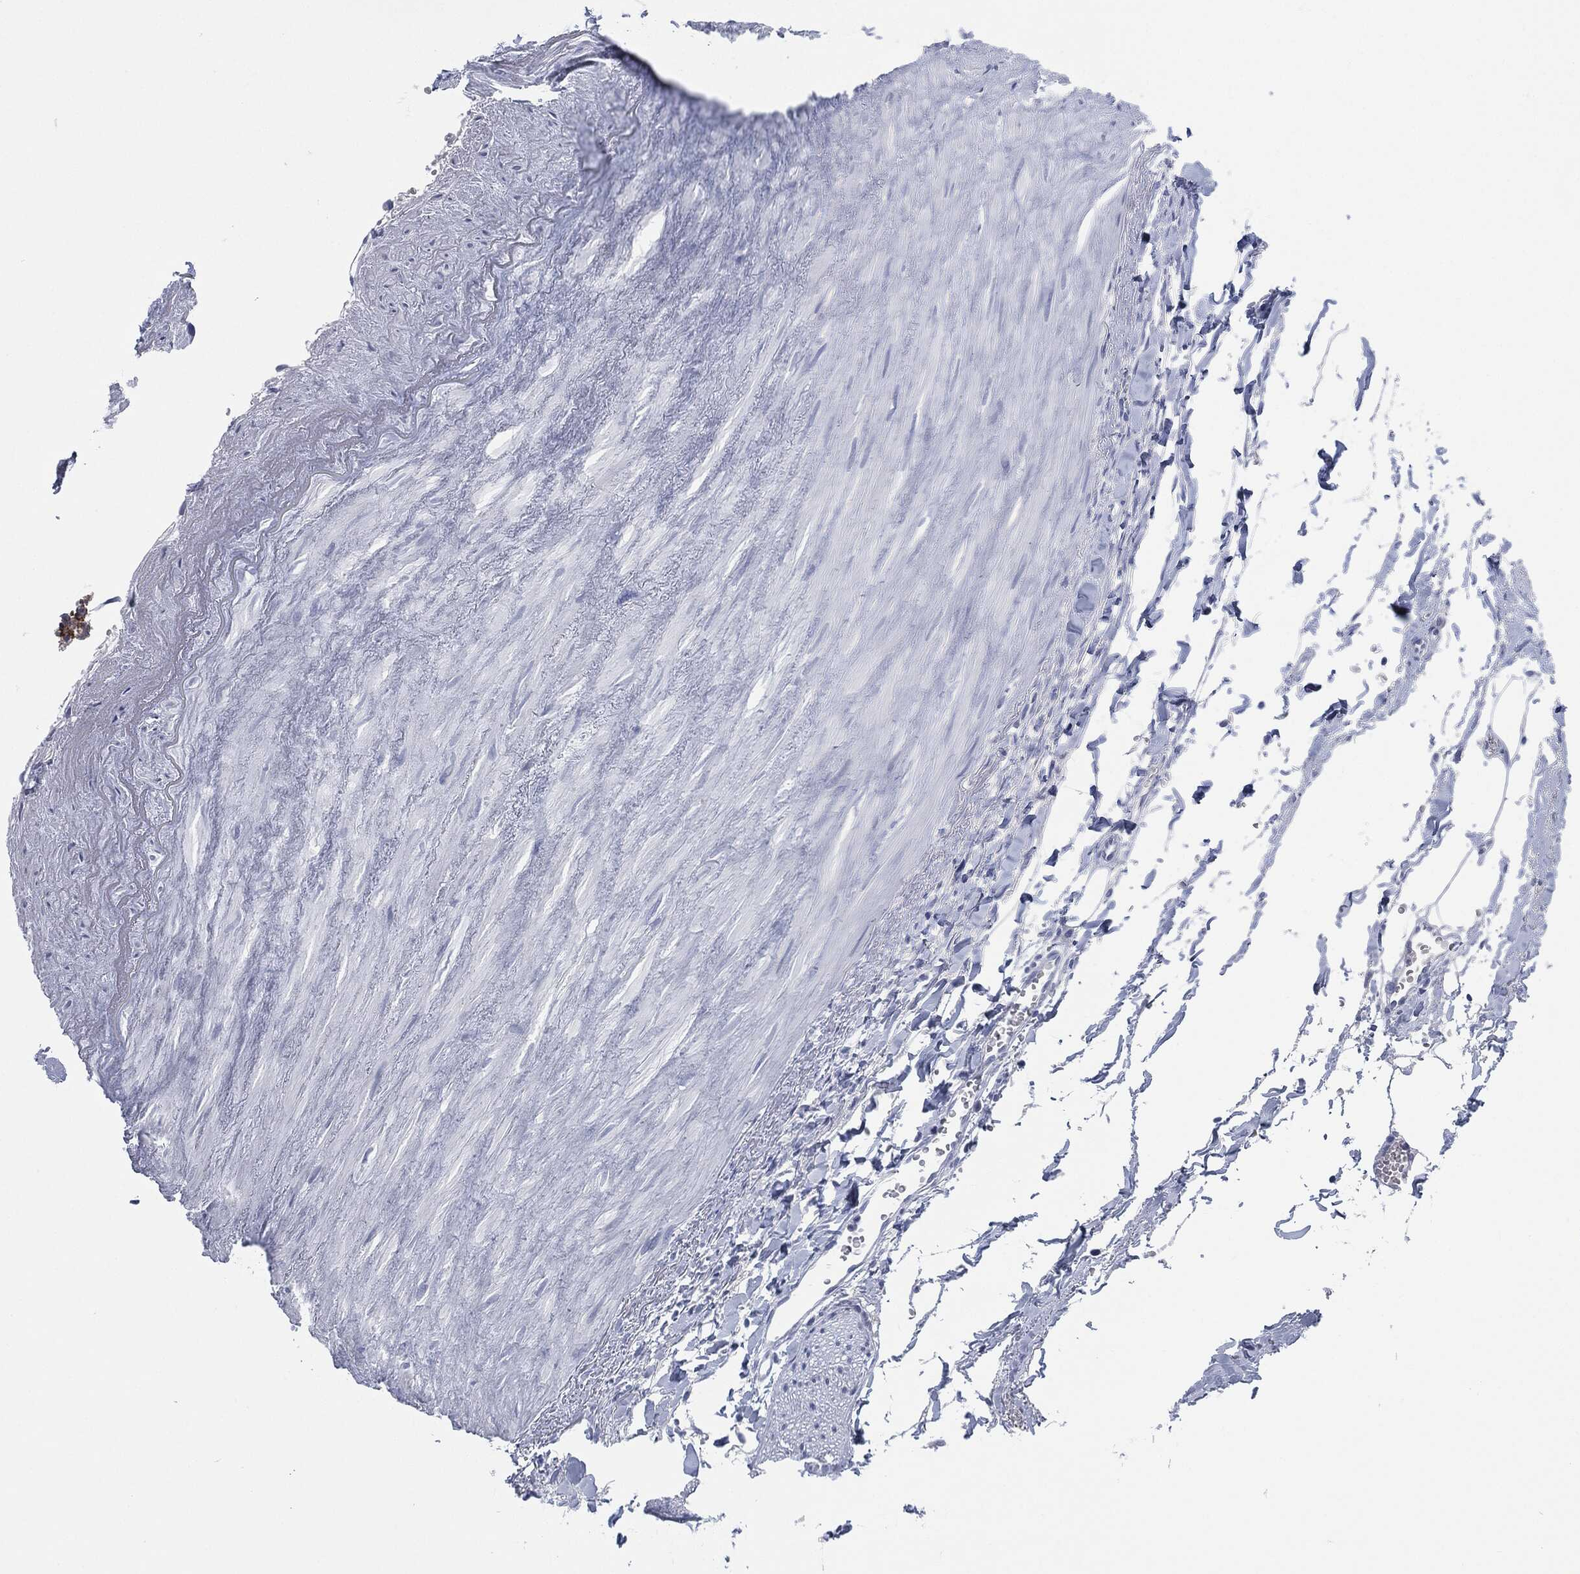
{"staining": {"intensity": "negative", "quantity": "none", "location": "none"}, "tissue": "adipose tissue", "cell_type": "Adipocytes", "image_type": "normal", "snomed": [{"axis": "morphology", "description": "Normal tissue, NOS"}, {"axis": "morphology", "description": "Adenocarcinoma, NOS"}, {"axis": "topography", "description": "Pancreas"}, {"axis": "topography", "description": "Peripheral nerve tissue"}], "caption": "Photomicrograph shows no protein staining in adipocytes of normal adipose tissue. (IHC, brightfield microscopy, high magnification).", "gene": "MUC16", "patient": {"sex": "male", "age": 61}}